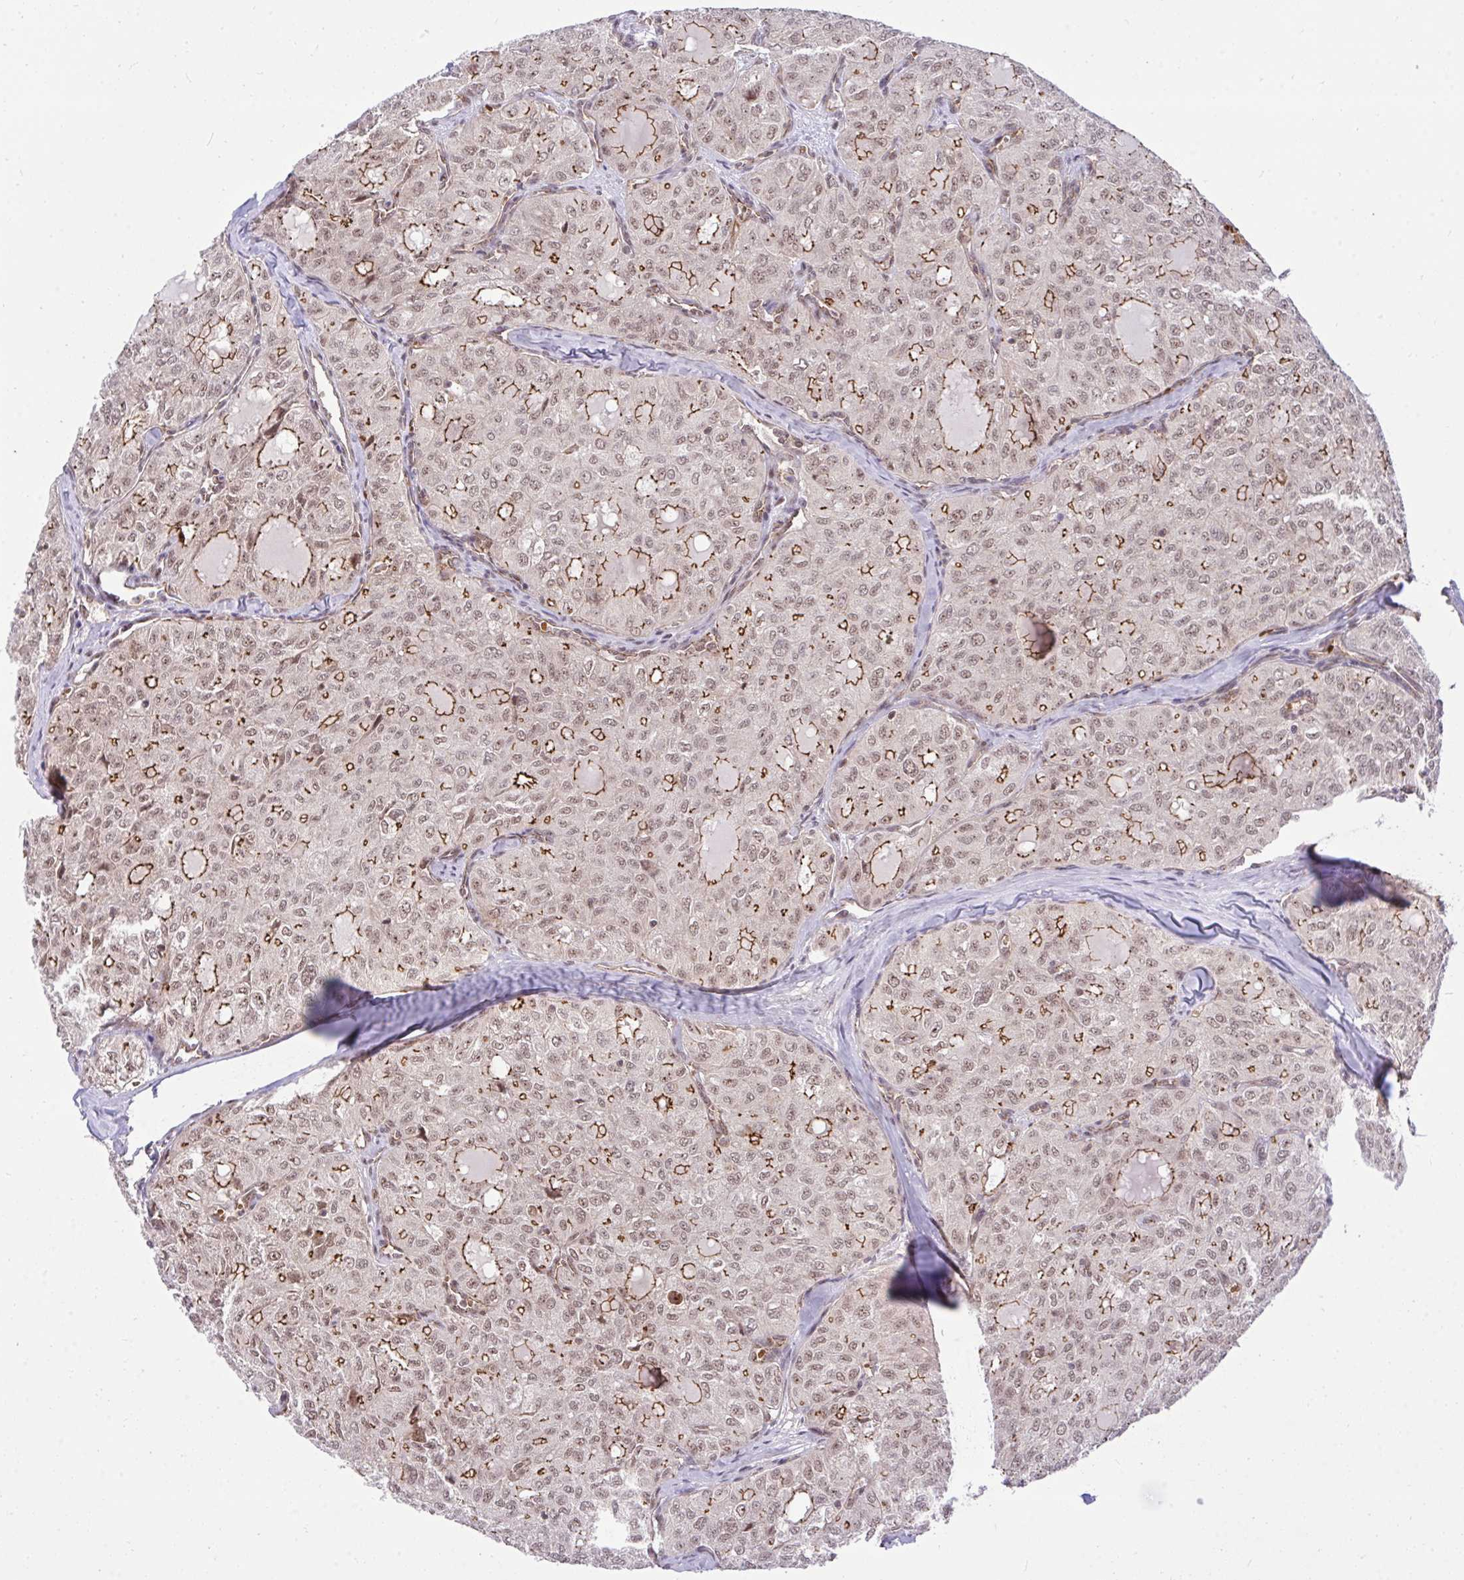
{"staining": {"intensity": "moderate", "quantity": "<25%", "location": "cytoplasmic/membranous,nuclear"}, "tissue": "thyroid cancer", "cell_type": "Tumor cells", "image_type": "cancer", "snomed": [{"axis": "morphology", "description": "Follicular adenoma carcinoma, NOS"}, {"axis": "topography", "description": "Thyroid gland"}], "caption": "There is low levels of moderate cytoplasmic/membranous and nuclear expression in tumor cells of thyroid cancer, as demonstrated by immunohistochemical staining (brown color).", "gene": "PPP1CA", "patient": {"sex": "male", "age": 75}}